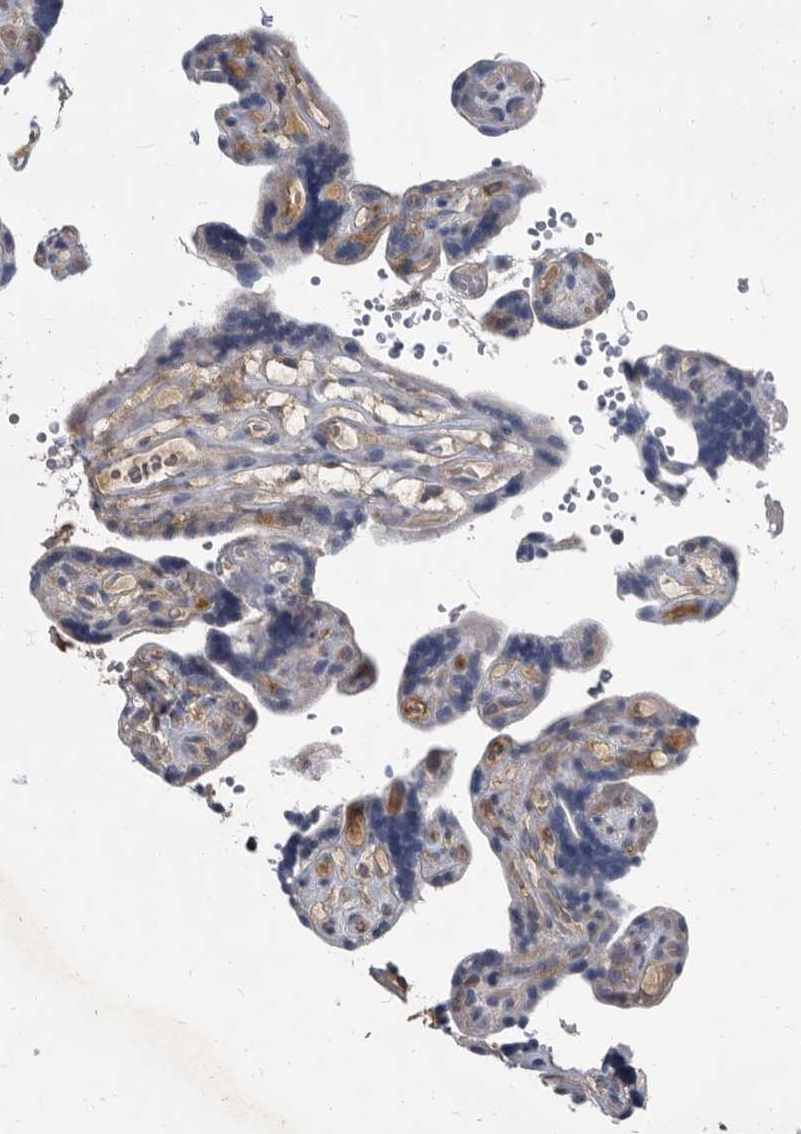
{"staining": {"intensity": "weak", "quantity": "25%-75%", "location": "cytoplasmic/membranous"}, "tissue": "placenta", "cell_type": "Decidual cells", "image_type": "normal", "snomed": [{"axis": "morphology", "description": "Normal tissue, NOS"}, {"axis": "topography", "description": "Placenta"}], "caption": "Immunohistochemistry (DAB (3,3'-diaminobenzidine)) staining of normal placenta shows weak cytoplasmic/membranous protein staining in approximately 25%-75% of decidual cells. The staining is performed using DAB brown chromogen to label protein expression. The nuclei are counter-stained blue using hematoxylin.", "gene": "CDV3", "patient": {"sex": "female", "age": 30}}